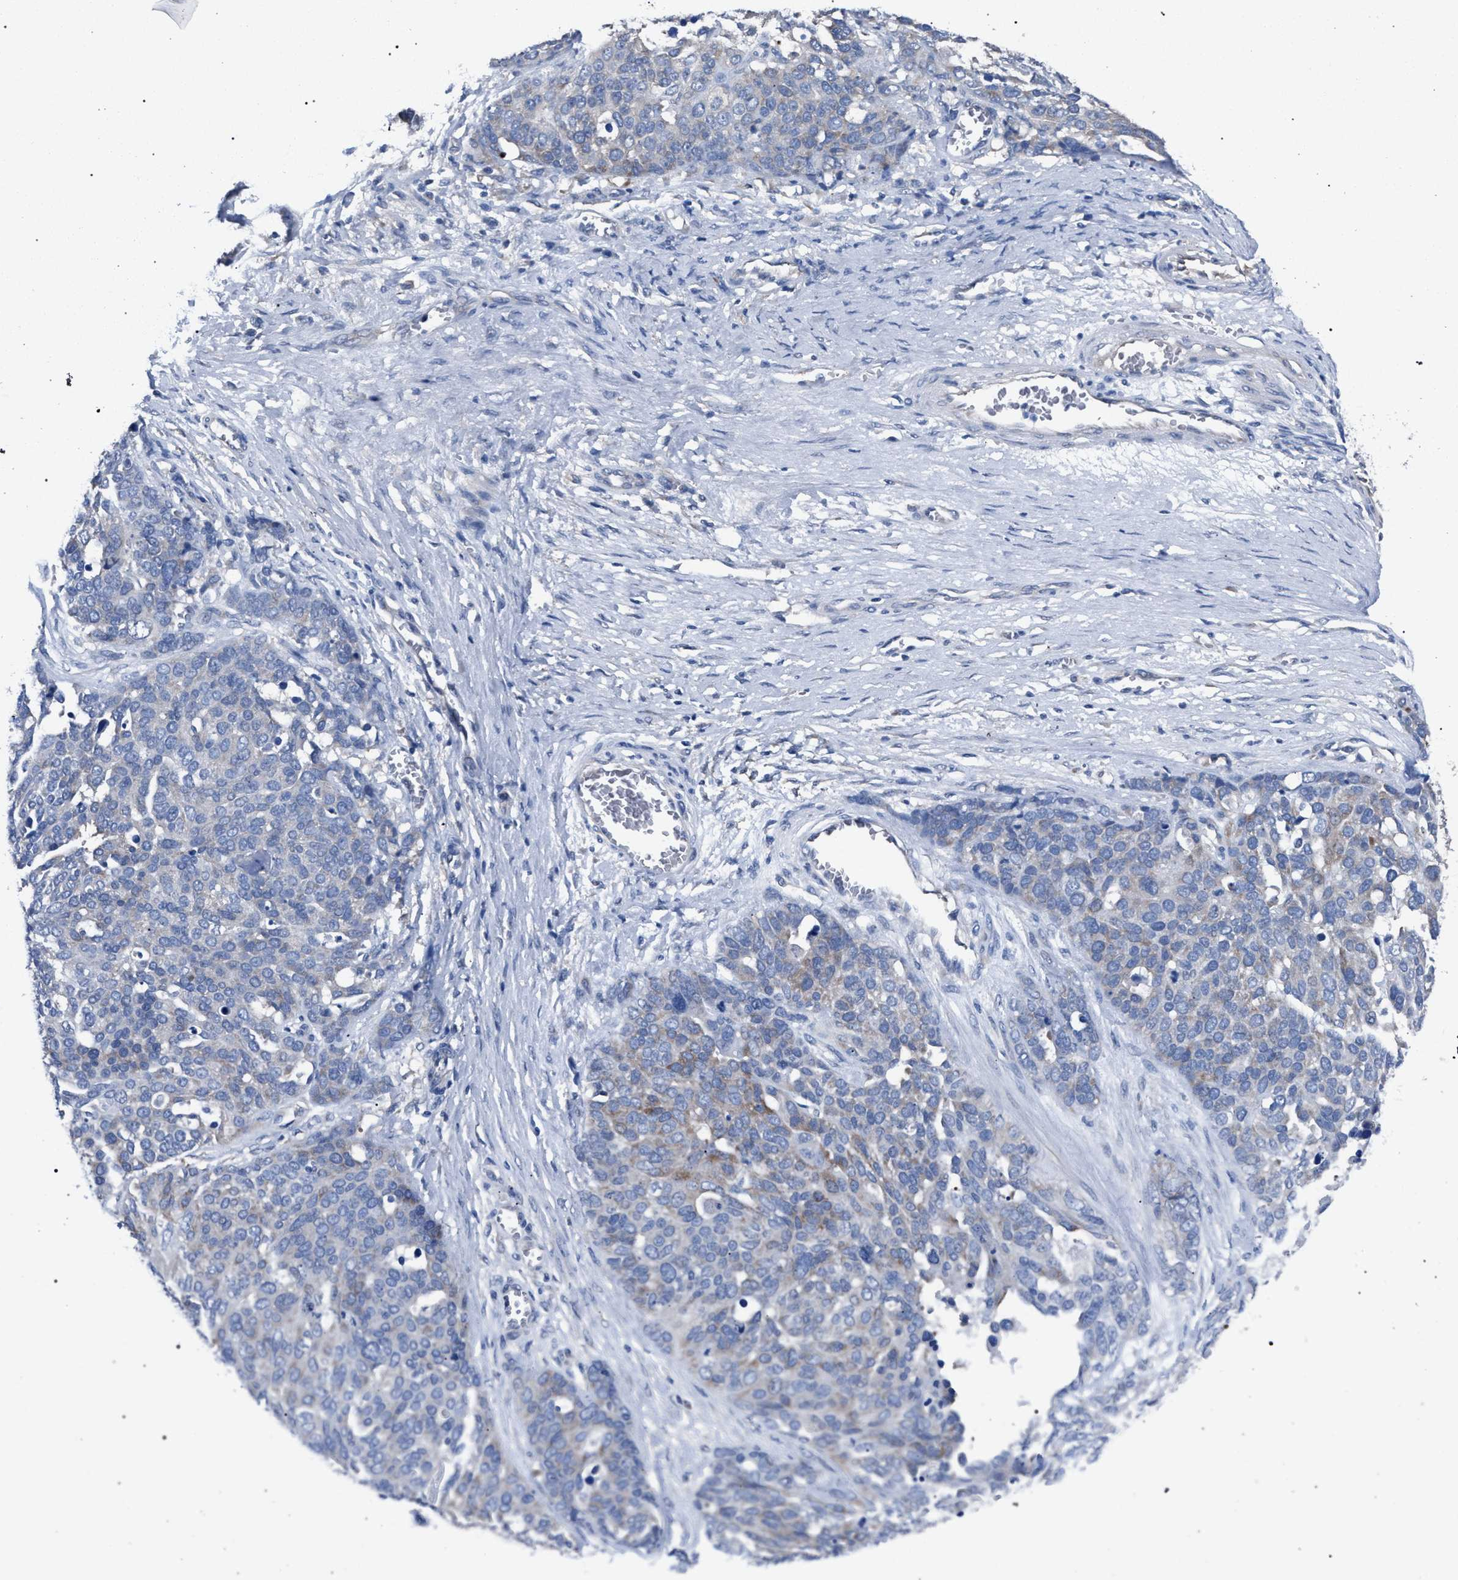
{"staining": {"intensity": "weak", "quantity": "<25%", "location": "cytoplasmic/membranous"}, "tissue": "ovarian cancer", "cell_type": "Tumor cells", "image_type": "cancer", "snomed": [{"axis": "morphology", "description": "Cystadenocarcinoma, serous, NOS"}, {"axis": "topography", "description": "Ovary"}], "caption": "Immunohistochemical staining of ovarian cancer reveals no significant positivity in tumor cells.", "gene": "CRYZ", "patient": {"sex": "female", "age": 44}}